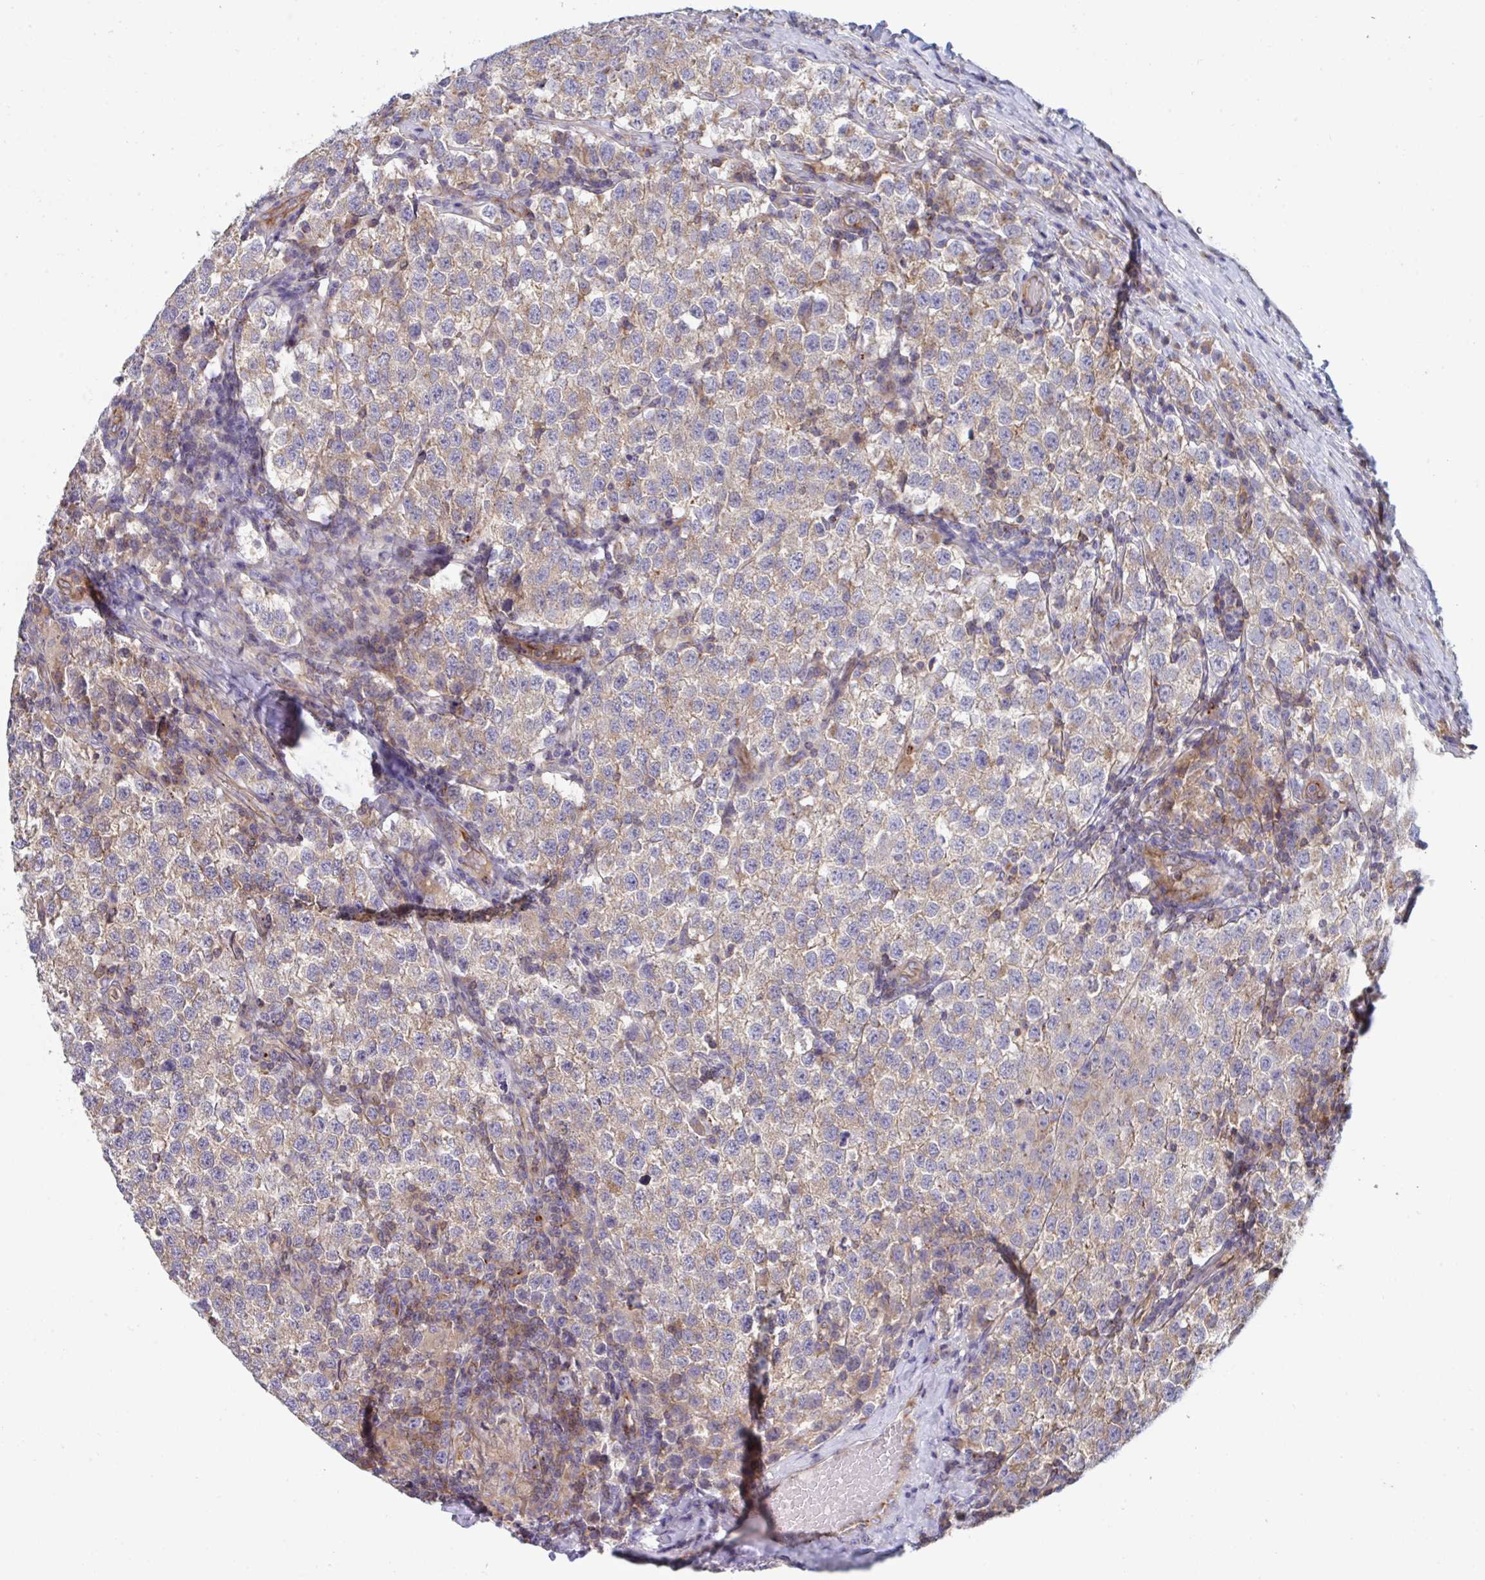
{"staining": {"intensity": "weak", "quantity": ">75%", "location": "cytoplasmic/membranous"}, "tissue": "testis cancer", "cell_type": "Tumor cells", "image_type": "cancer", "snomed": [{"axis": "morphology", "description": "Seminoma, NOS"}, {"axis": "topography", "description": "Testis"}], "caption": "Immunohistochemistry image of seminoma (testis) stained for a protein (brown), which reveals low levels of weak cytoplasmic/membranous positivity in about >75% of tumor cells.", "gene": "SLC9A6", "patient": {"sex": "male", "age": 34}}